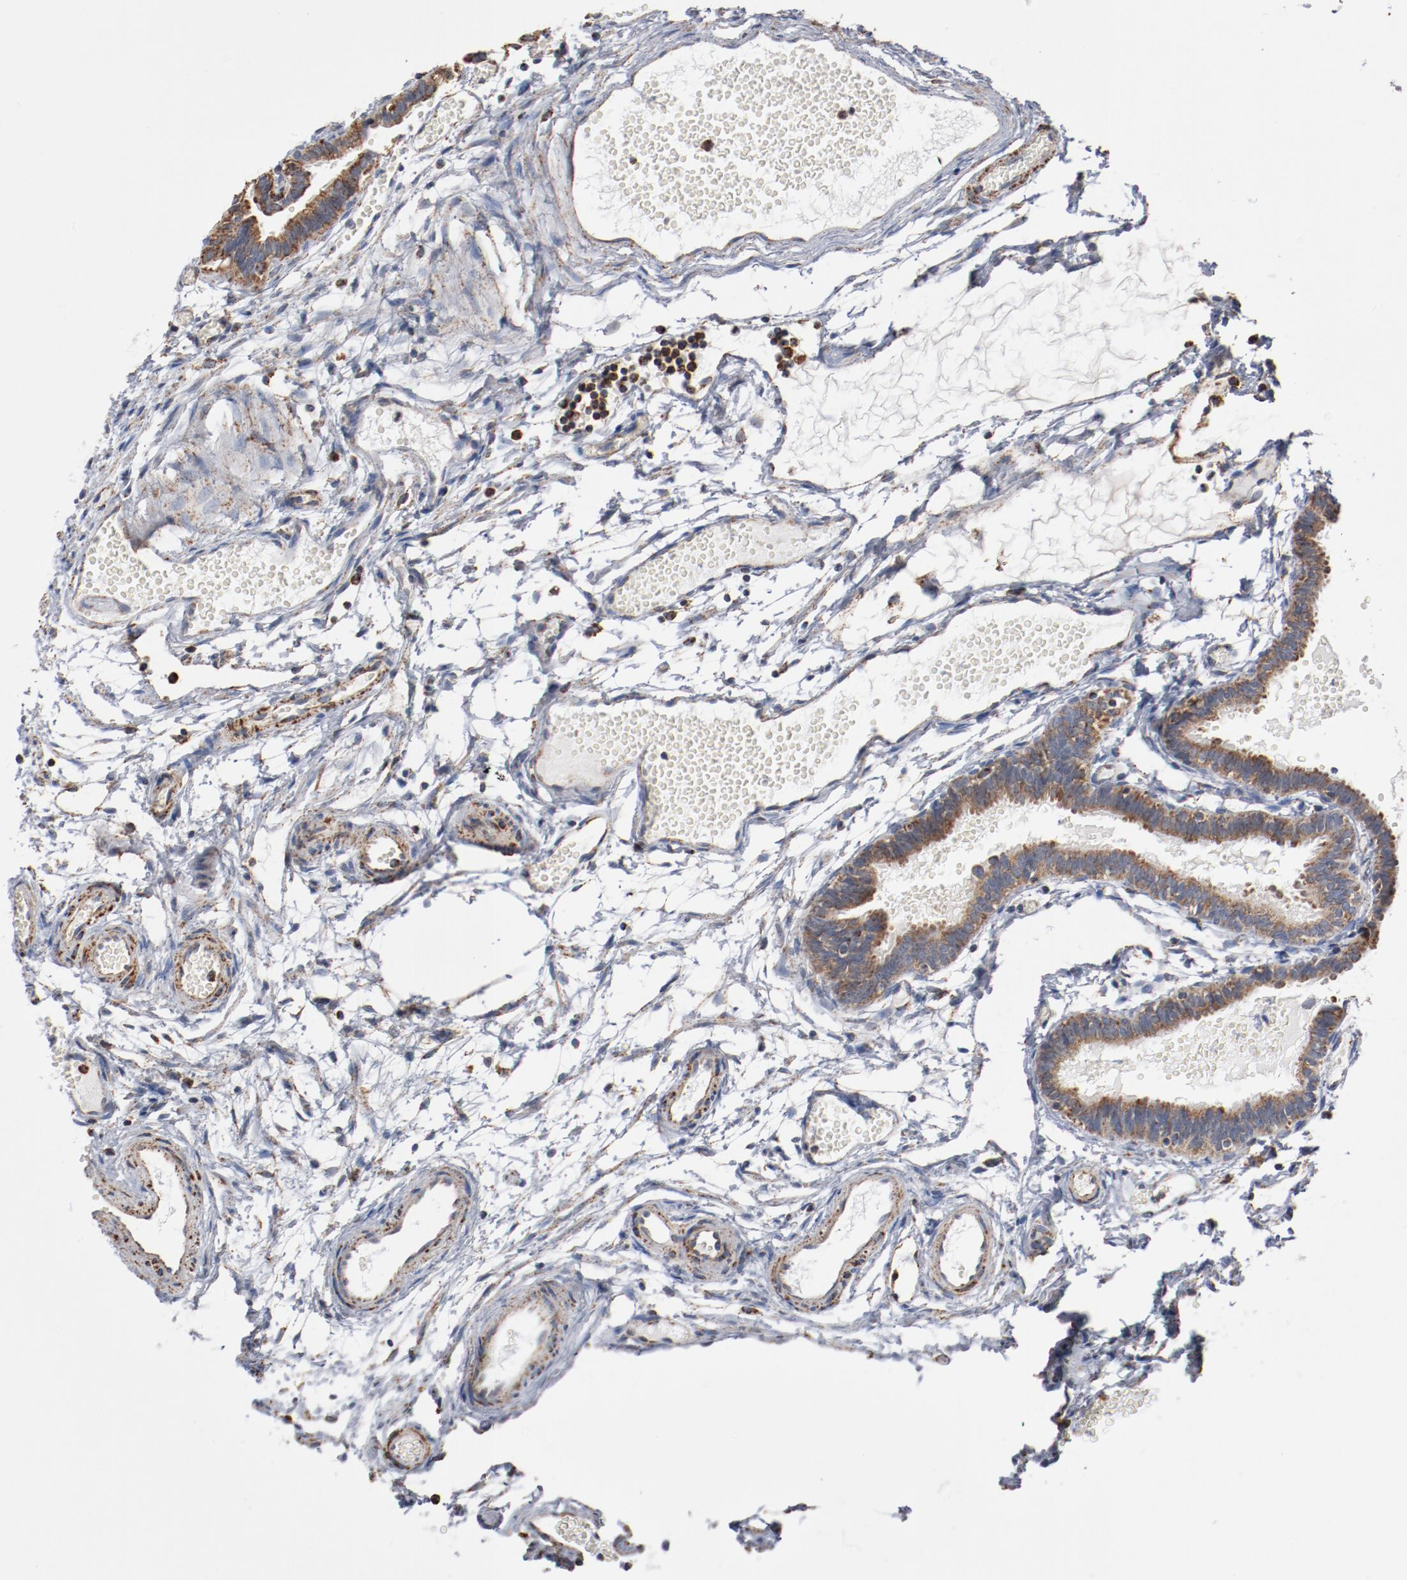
{"staining": {"intensity": "strong", "quantity": ">75%", "location": "cytoplasmic/membranous"}, "tissue": "fallopian tube", "cell_type": "Glandular cells", "image_type": "normal", "snomed": [{"axis": "morphology", "description": "Normal tissue, NOS"}, {"axis": "topography", "description": "Fallopian tube"}], "caption": "IHC of unremarkable human fallopian tube exhibits high levels of strong cytoplasmic/membranous positivity in about >75% of glandular cells.", "gene": "NDUFS4", "patient": {"sex": "female", "age": 29}}